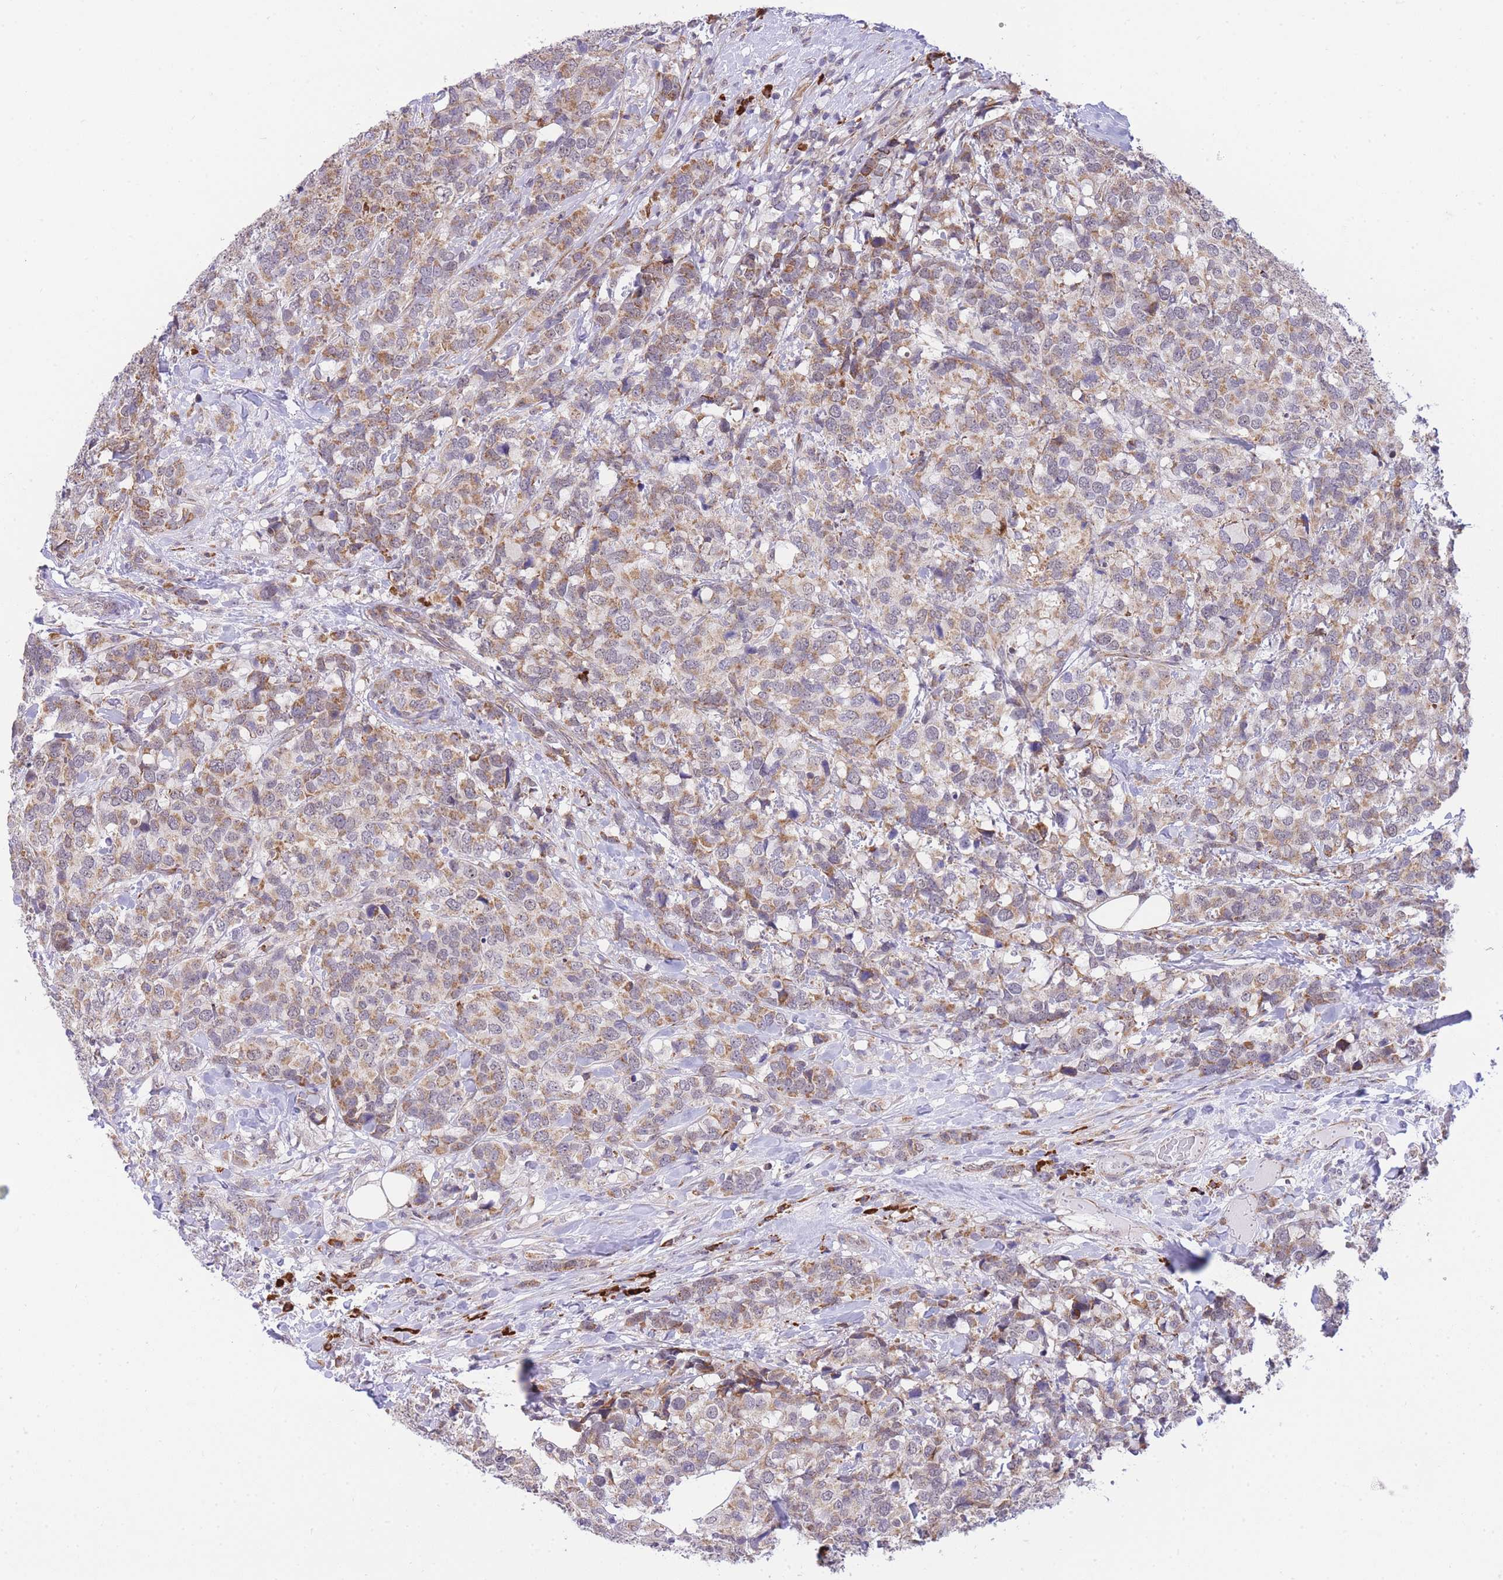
{"staining": {"intensity": "moderate", "quantity": ">75%", "location": "cytoplasmic/membranous"}, "tissue": "breast cancer", "cell_type": "Tumor cells", "image_type": "cancer", "snomed": [{"axis": "morphology", "description": "Lobular carcinoma"}, {"axis": "topography", "description": "Breast"}], "caption": "Immunohistochemistry micrograph of neoplastic tissue: human breast lobular carcinoma stained using IHC displays medium levels of moderate protein expression localized specifically in the cytoplasmic/membranous of tumor cells, appearing as a cytoplasmic/membranous brown color.", "gene": "EXOSC8", "patient": {"sex": "female", "age": 59}}